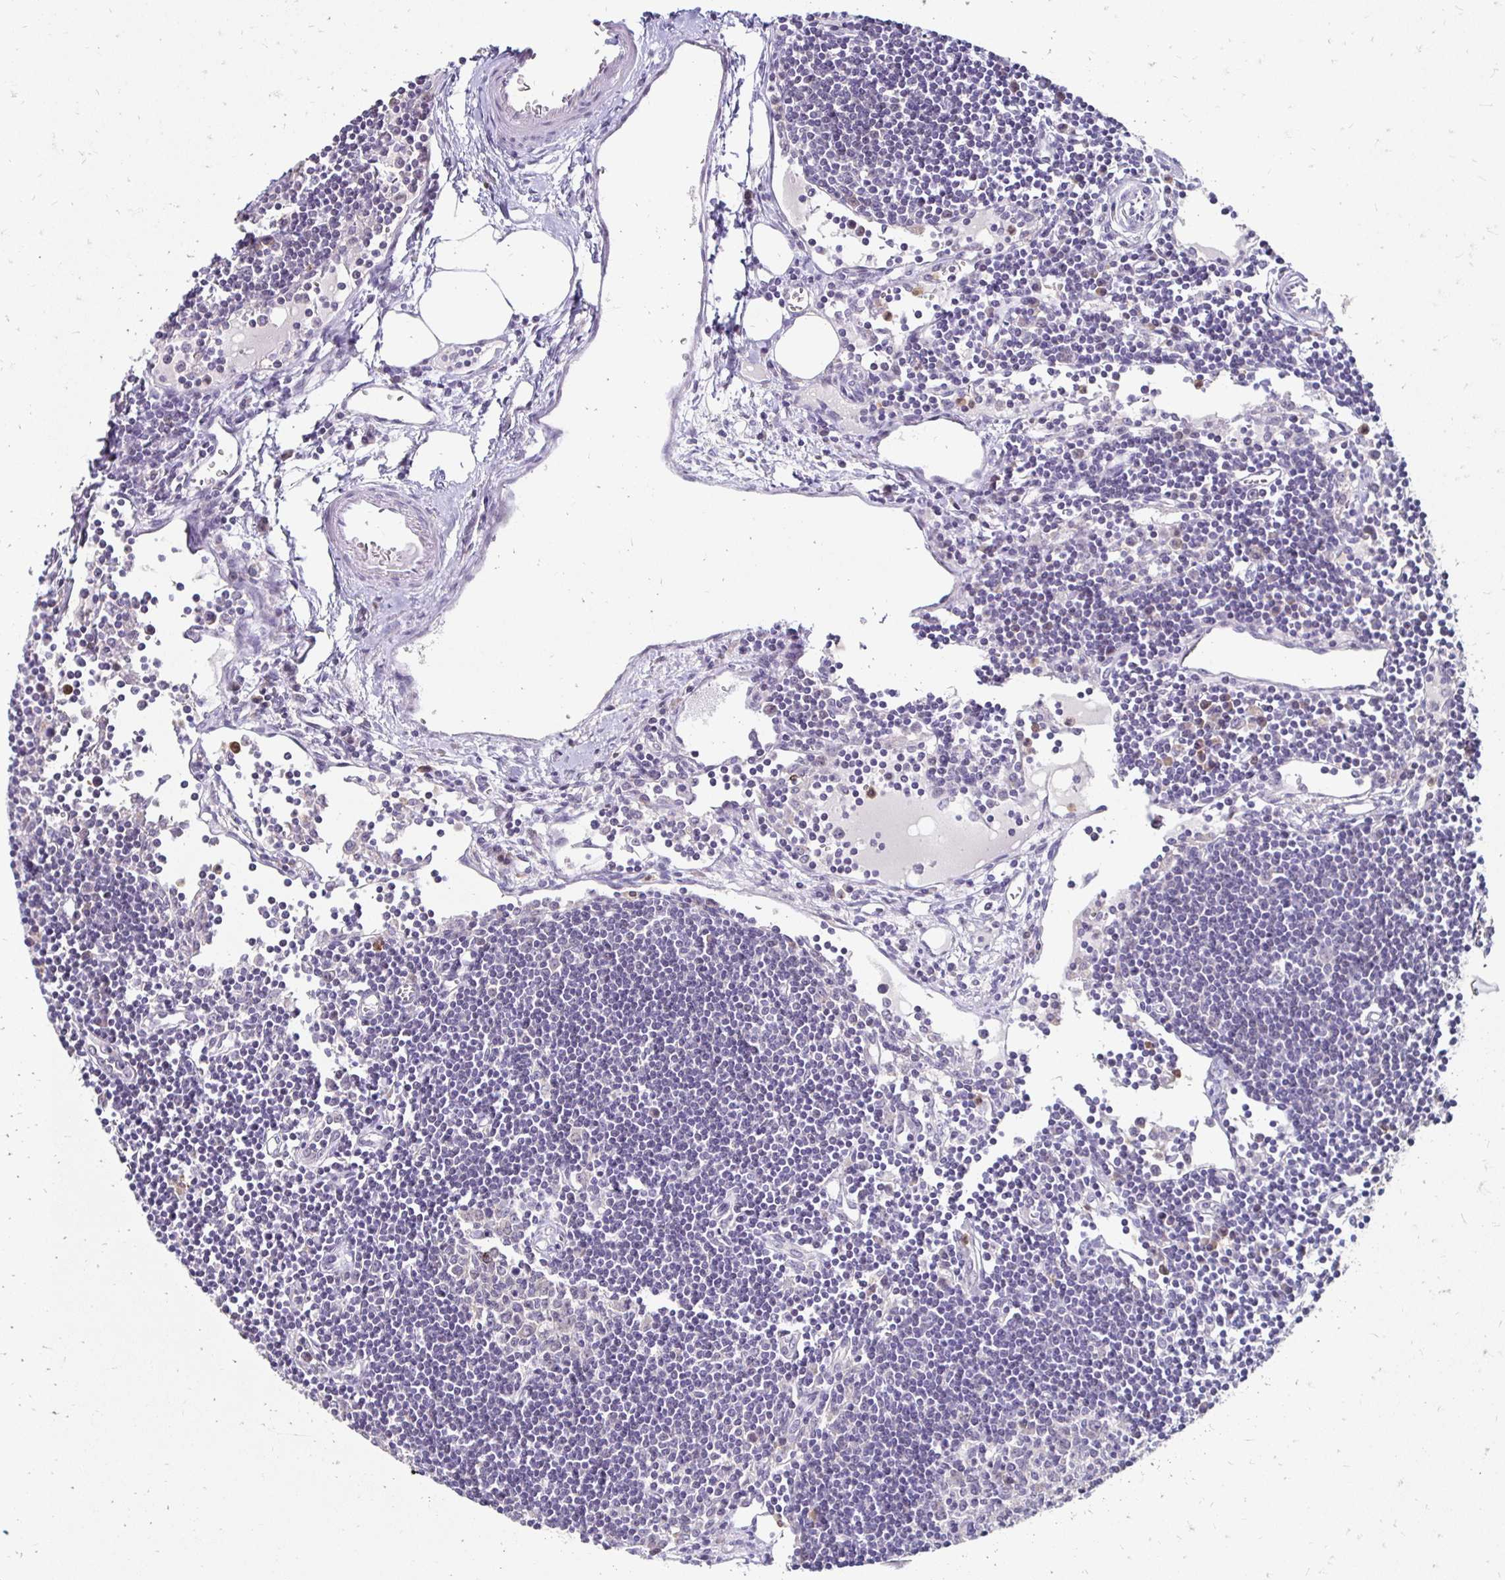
{"staining": {"intensity": "negative", "quantity": "none", "location": "none"}, "tissue": "lymph node", "cell_type": "Germinal center cells", "image_type": "normal", "snomed": [{"axis": "morphology", "description": "Normal tissue, NOS"}, {"axis": "topography", "description": "Lymph node"}], "caption": "This is an immunohistochemistry histopathology image of unremarkable human lymph node. There is no expression in germinal center cells.", "gene": "PADI2", "patient": {"sex": "female", "age": 65}}